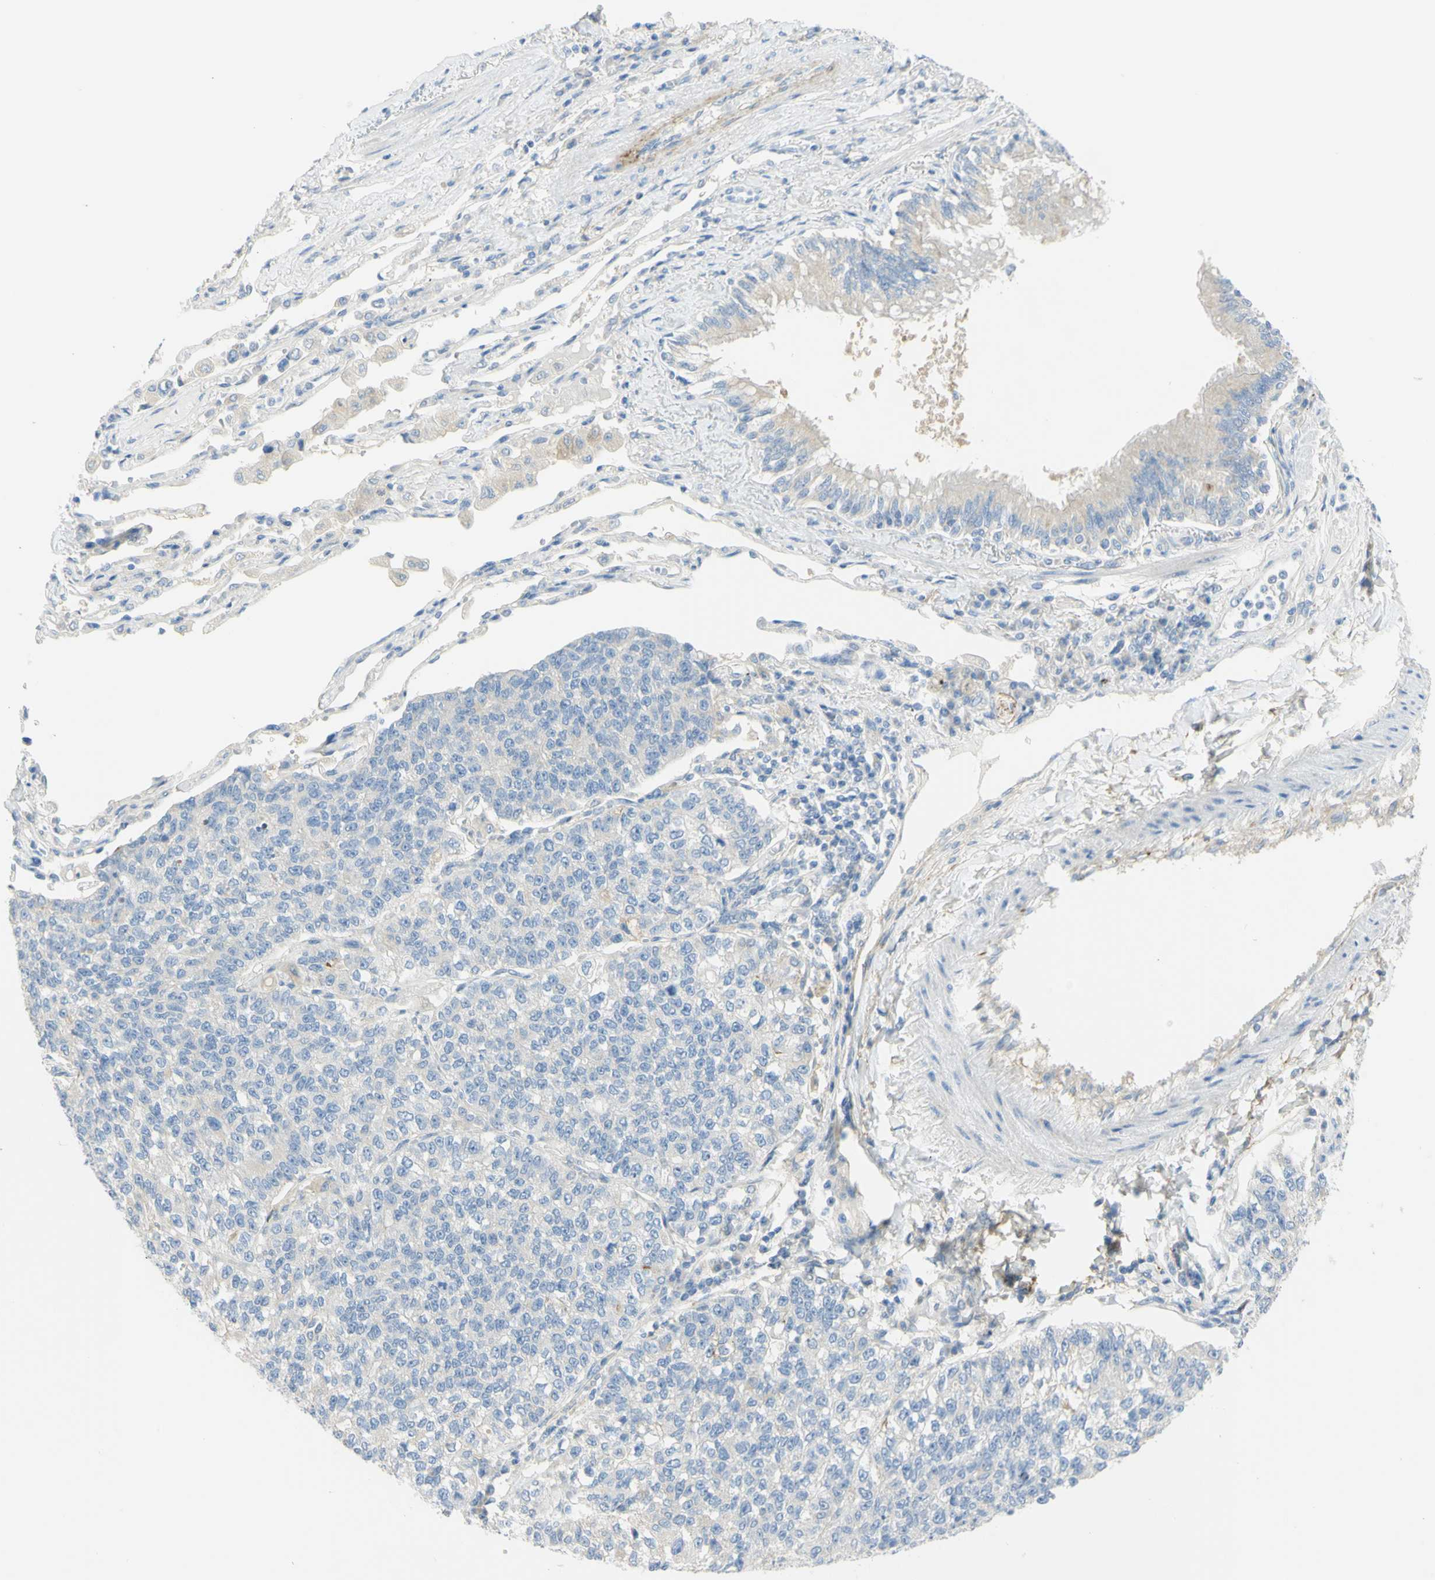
{"staining": {"intensity": "weak", "quantity": "<25%", "location": "cytoplasmic/membranous"}, "tissue": "lung cancer", "cell_type": "Tumor cells", "image_type": "cancer", "snomed": [{"axis": "morphology", "description": "Adenocarcinoma, NOS"}, {"axis": "topography", "description": "Lung"}], "caption": "IHC image of human lung adenocarcinoma stained for a protein (brown), which demonstrates no expression in tumor cells.", "gene": "GCNT3", "patient": {"sex": "male", "age": 49}}